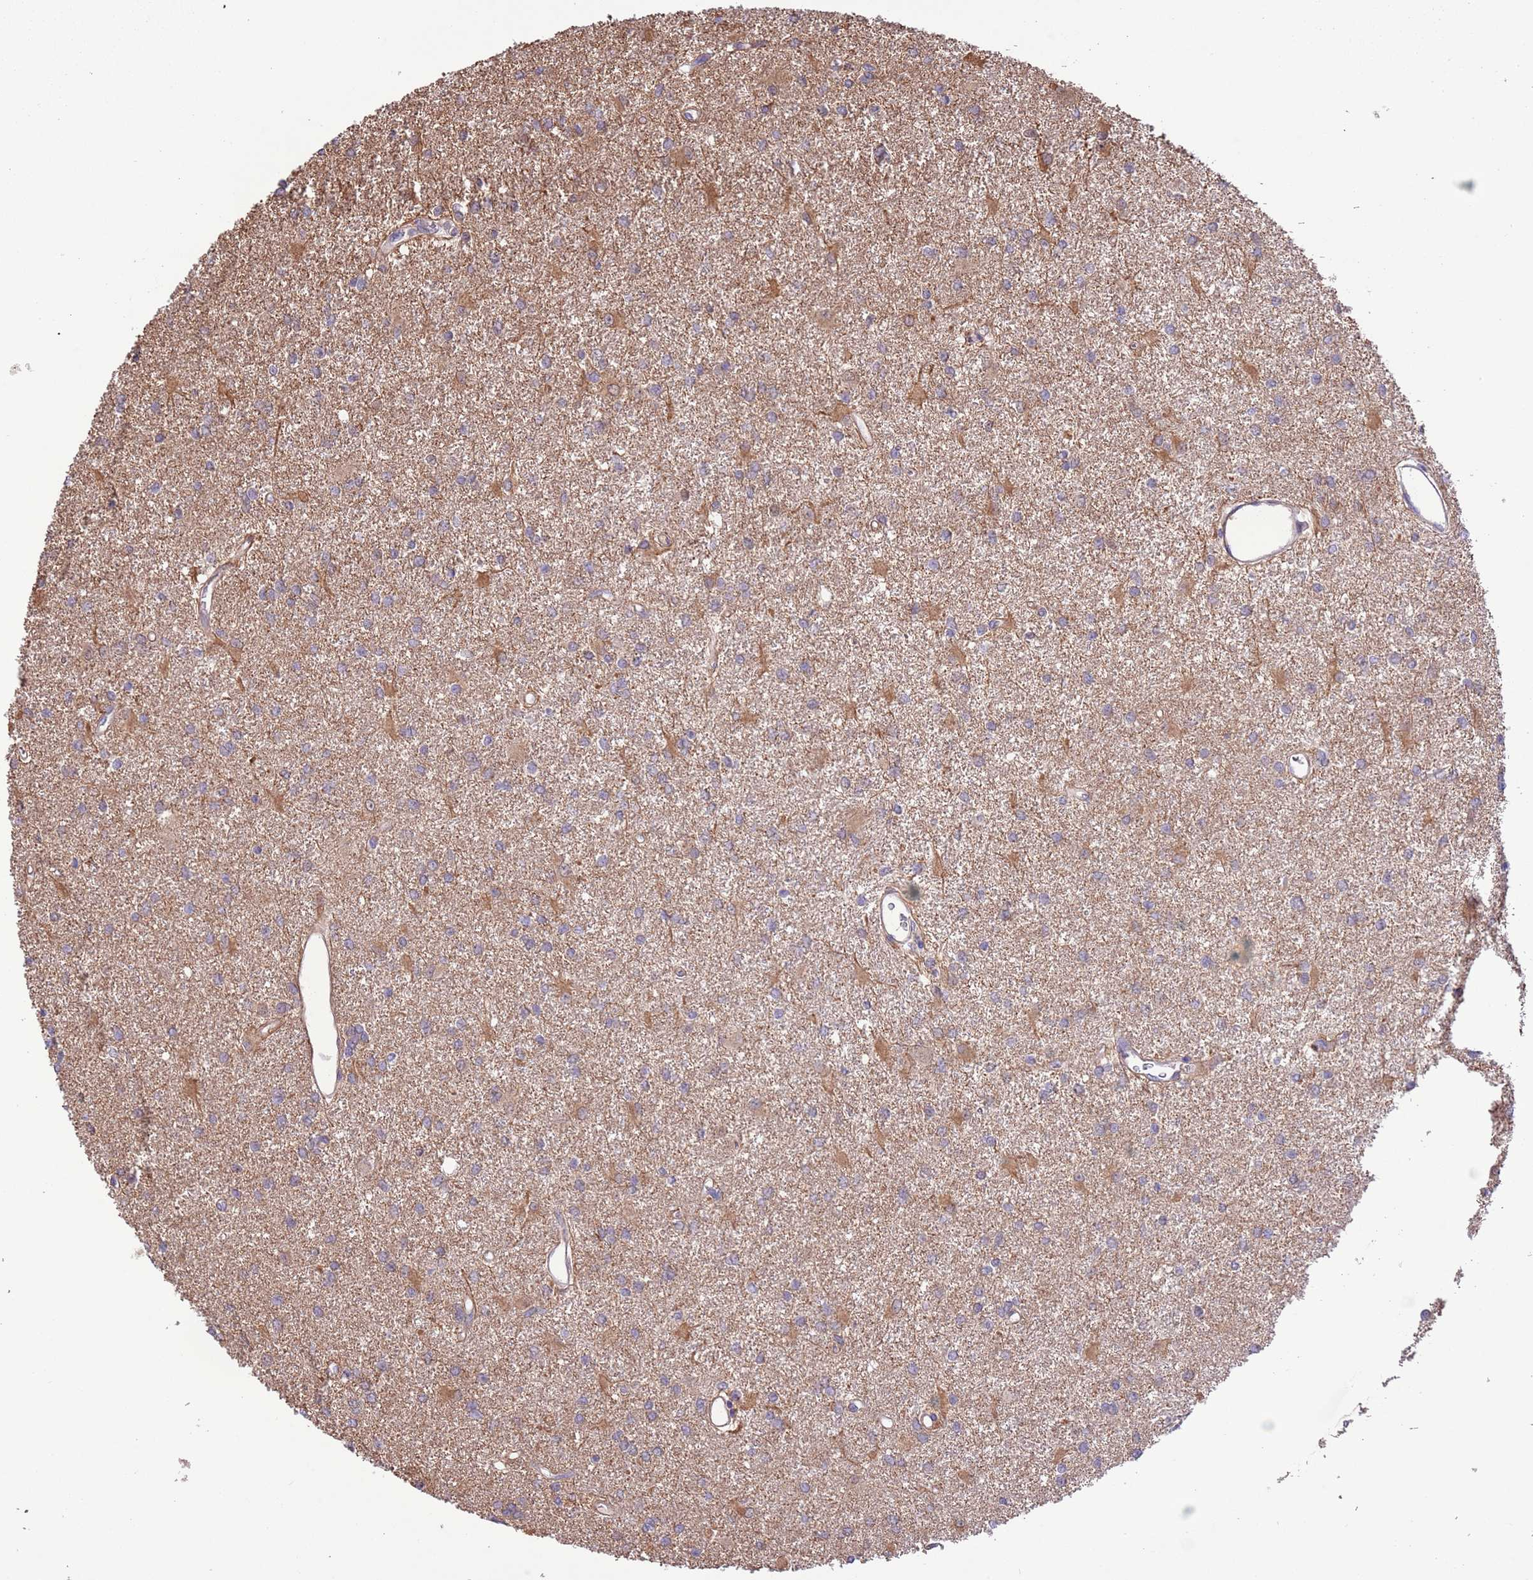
{"staining": {"intensity": "moderate", "quantity": "<25%", "location": "cytoplasmic/membranous"}, "tissue": "glioma", "cell_type": "Tumor cells", "image_type": "cancer", "snomed": [{"axis": "morphology", "description": "Glioma, malignant, High grade"}, {"axis": "topography", "description": "Brain"}], "caption": "Immunohistochemical staining of high-grade glioma (malignant) displays low levels of moderate cytoplasmic/membranous protein expression in approximately <25% of tumor cells. (Stains: DAB (3,3'-diaminobenzidine) in brown, nuclei in blue, Microscopy: brightfield microscopy at high magnification).", "gene": "PRR32", "patient": {"sex": "female", "age": 50}}